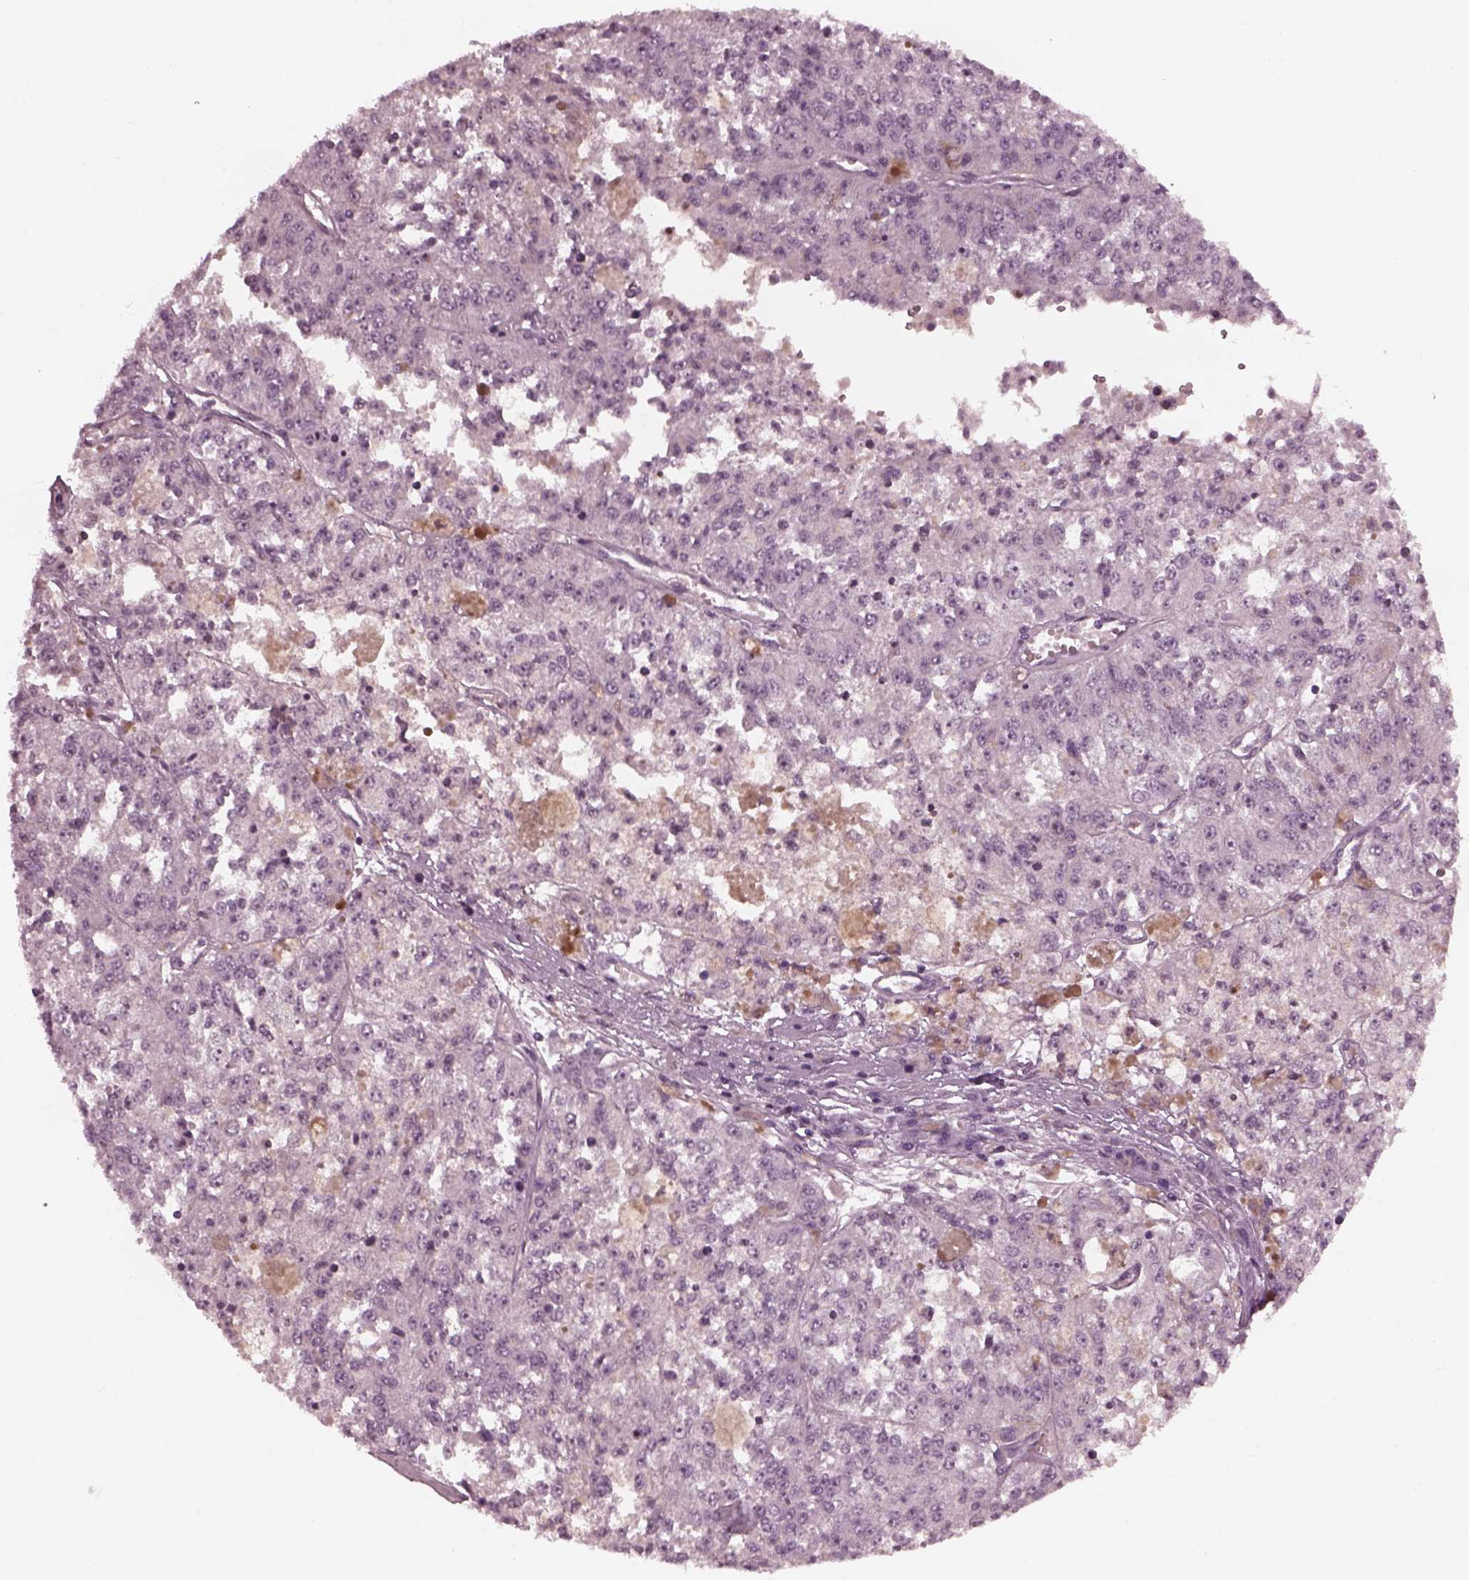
{"staining": {"intensity": "negative", "quantity": "none", "location": "none"}, "tissue": "melanoma", "cell_type": "Tumor cells", "image_type": "cancer", "snomed": [{"axis": "morphology", "description": "Malignant melanoma, Metastatic site"}, {"axis": "topography", "description": "Lymph node"}], "caption": "Tumor cells show no significant protein expression in malignant melanoma (metastatic site).", "gene": "YY2", "patient": {"sex": "female", "age": 64}}